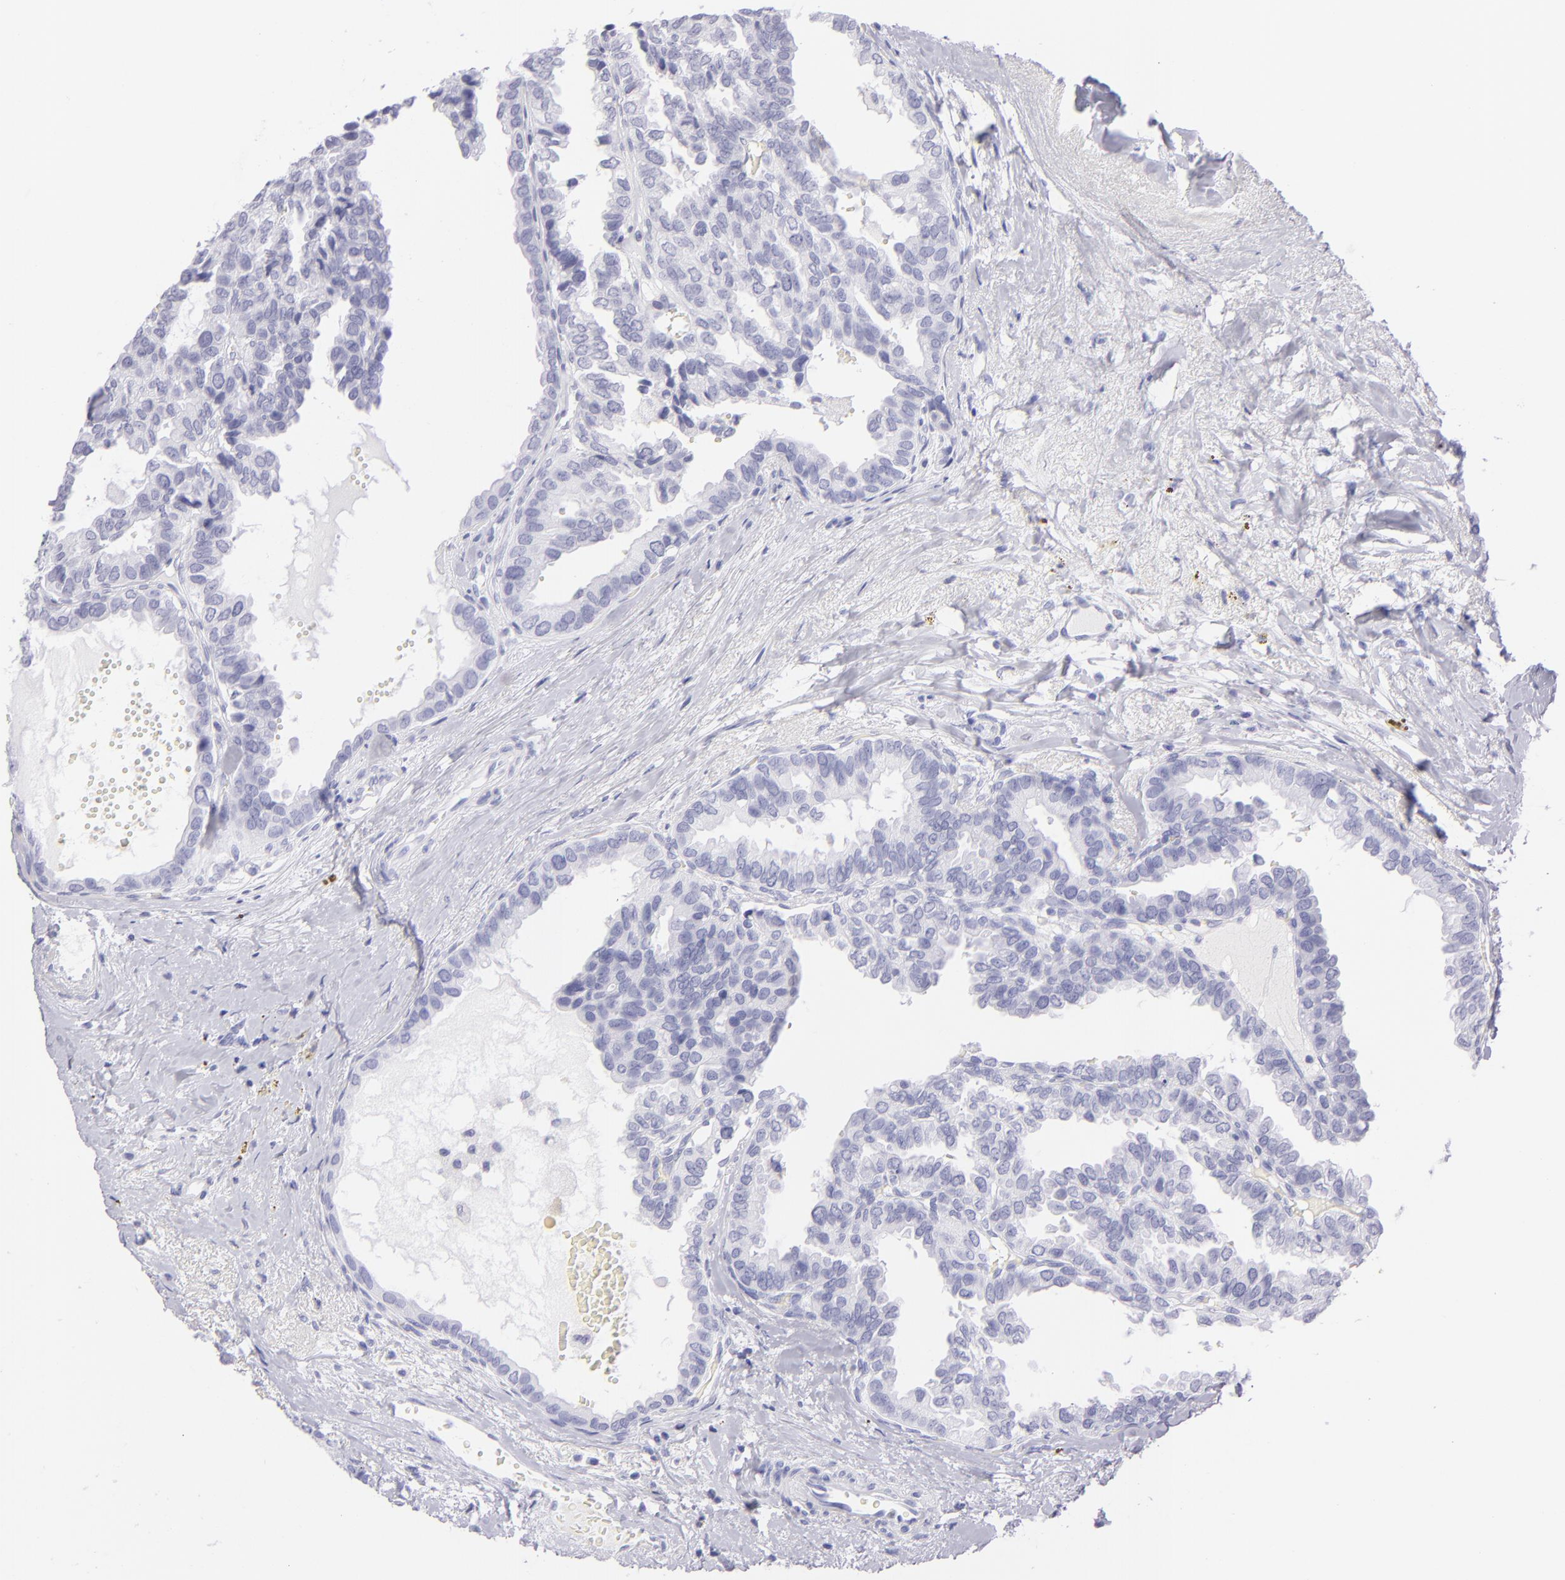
{"staining": {"intensity": "negative", "quantity": "none", "location": "none"}, "tissue": "breast cancer", "cell_type": "Tumor cells", "image_type": "cancer", "snomed": [{"axis": "morphology", "description": "Duct carcinoma"}, {"axis": "topography", "description": "Breast"}], "caption": "IHC micrograph of breast intraductal carcinoma stained for a protein (brown), which displays no expression in tumor cells. (Stains: DAB (3,3'-diaminobenzidine) IHC with hematoxylin counter stain, Microscopy: brightfield microscopy at high magnification).", "gene": "PRPH", "patient": {"sex": "female", "age": 69}}